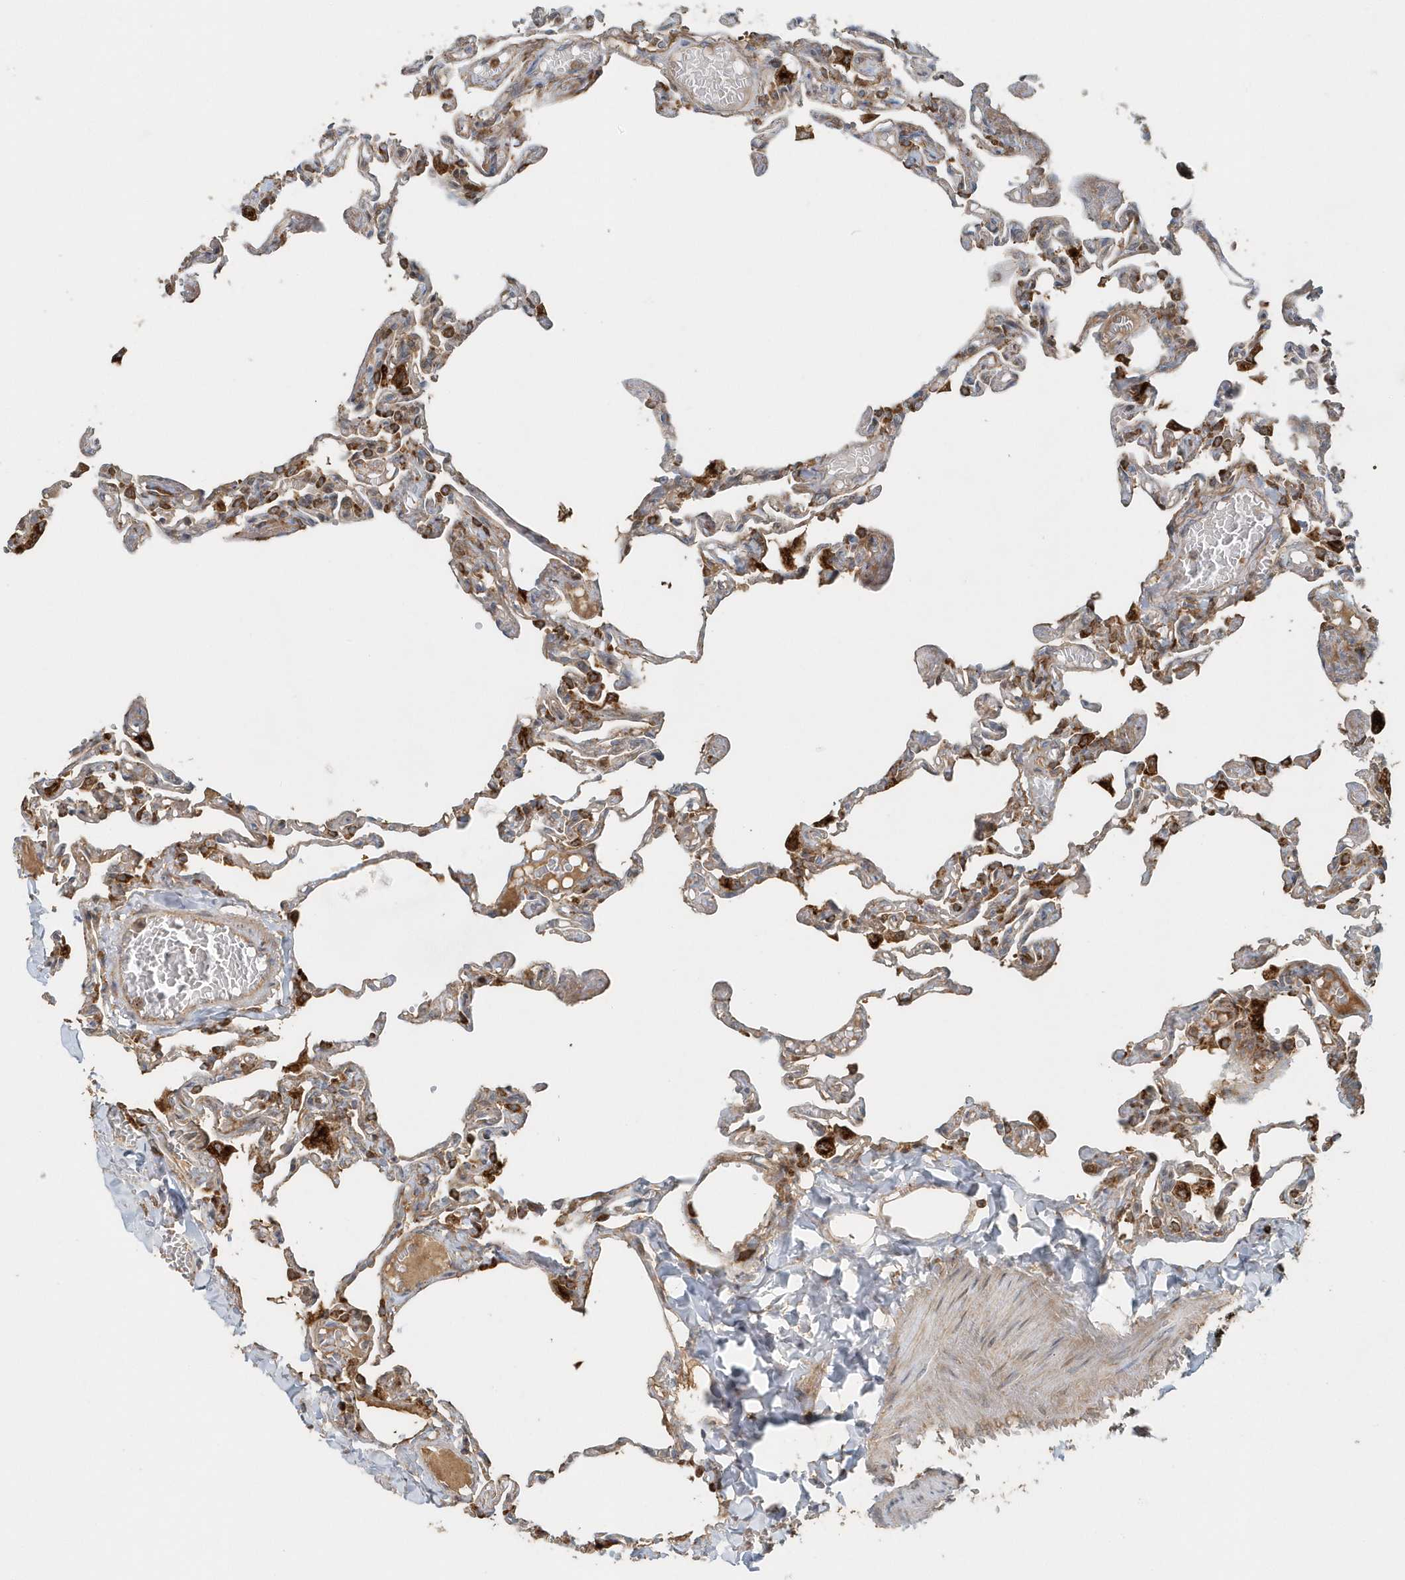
{"staining": {"intensity": "strong", "quantity": "<25%", "location": "cytoplasmic/membranous"}, "tissue": "lung", "cell_type": "Alveolar cells", "image_type": "normal", "snomed": [{"axis": "morphology", "description": "Normal tissue, NOS"}, {"axis": "topography", "description": "Lung"}], "caption": "A medium amount of strong cytoplasmic/membranous positivity is seen in approximately <25% of alveolar cells in unremarkable lung.", "gene": "MMUT", "patient": {"sex": "male", "age": 21}}